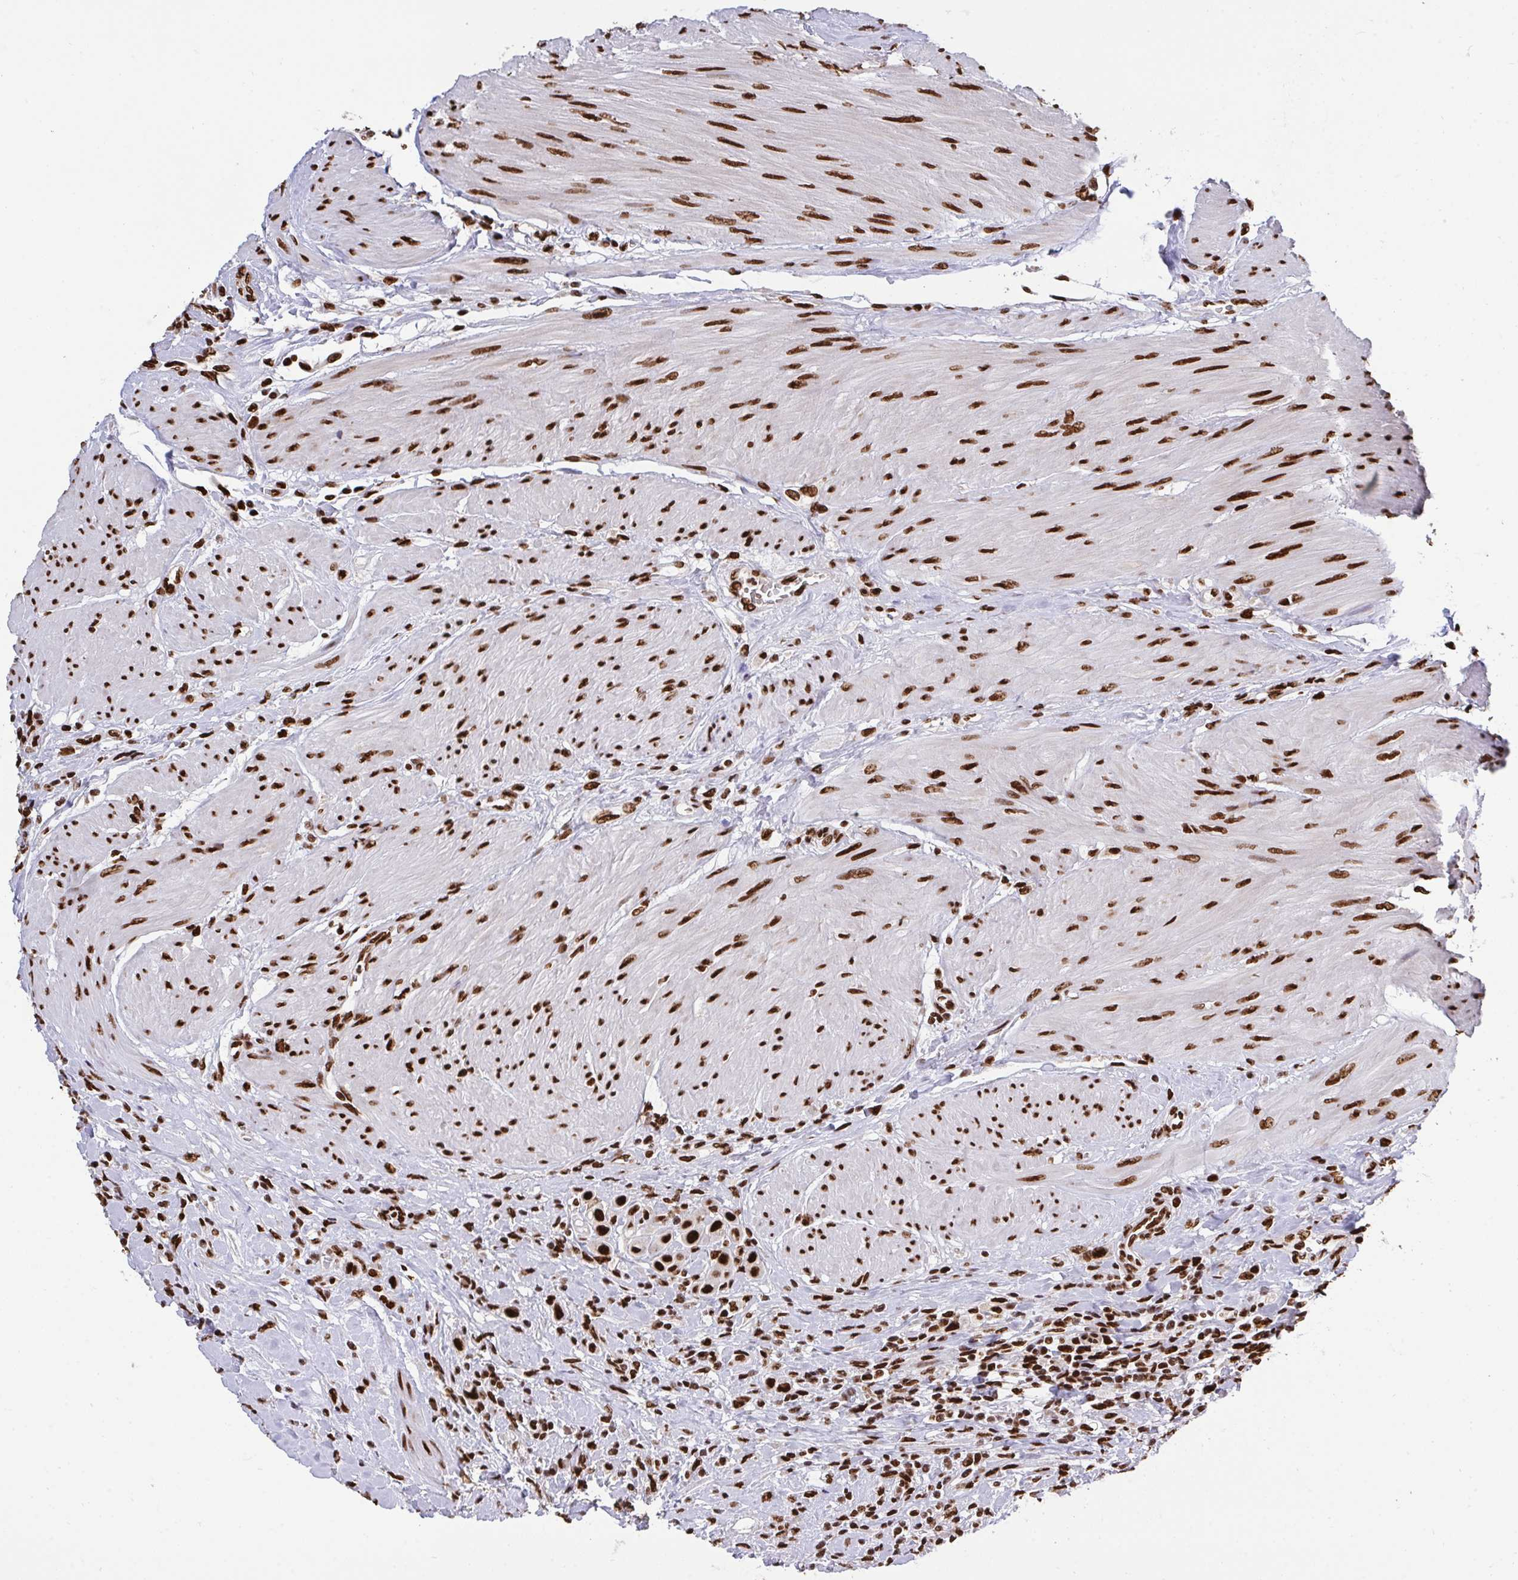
{"staining": {"intensity": "strong", "quantity": ">75%", "location": "nuclear"}, "tissue": "urothelial cancer", "cell_type": "Tumor cells", "image_type": "cancer", "snomed": [{"axis": "morphology", "description": "Urothelial carcinoma, High grade"}, {"axis": "topography", "description": "Urinary bladder"}], "caption": "Urothelial cancer stained with immunohistochemistry (IHC) reveals strong nuclear positivity in approximately >75% of tumor cells.", "gene": "HNRNPL", "patient": {"sex": "male", "age": 50}}